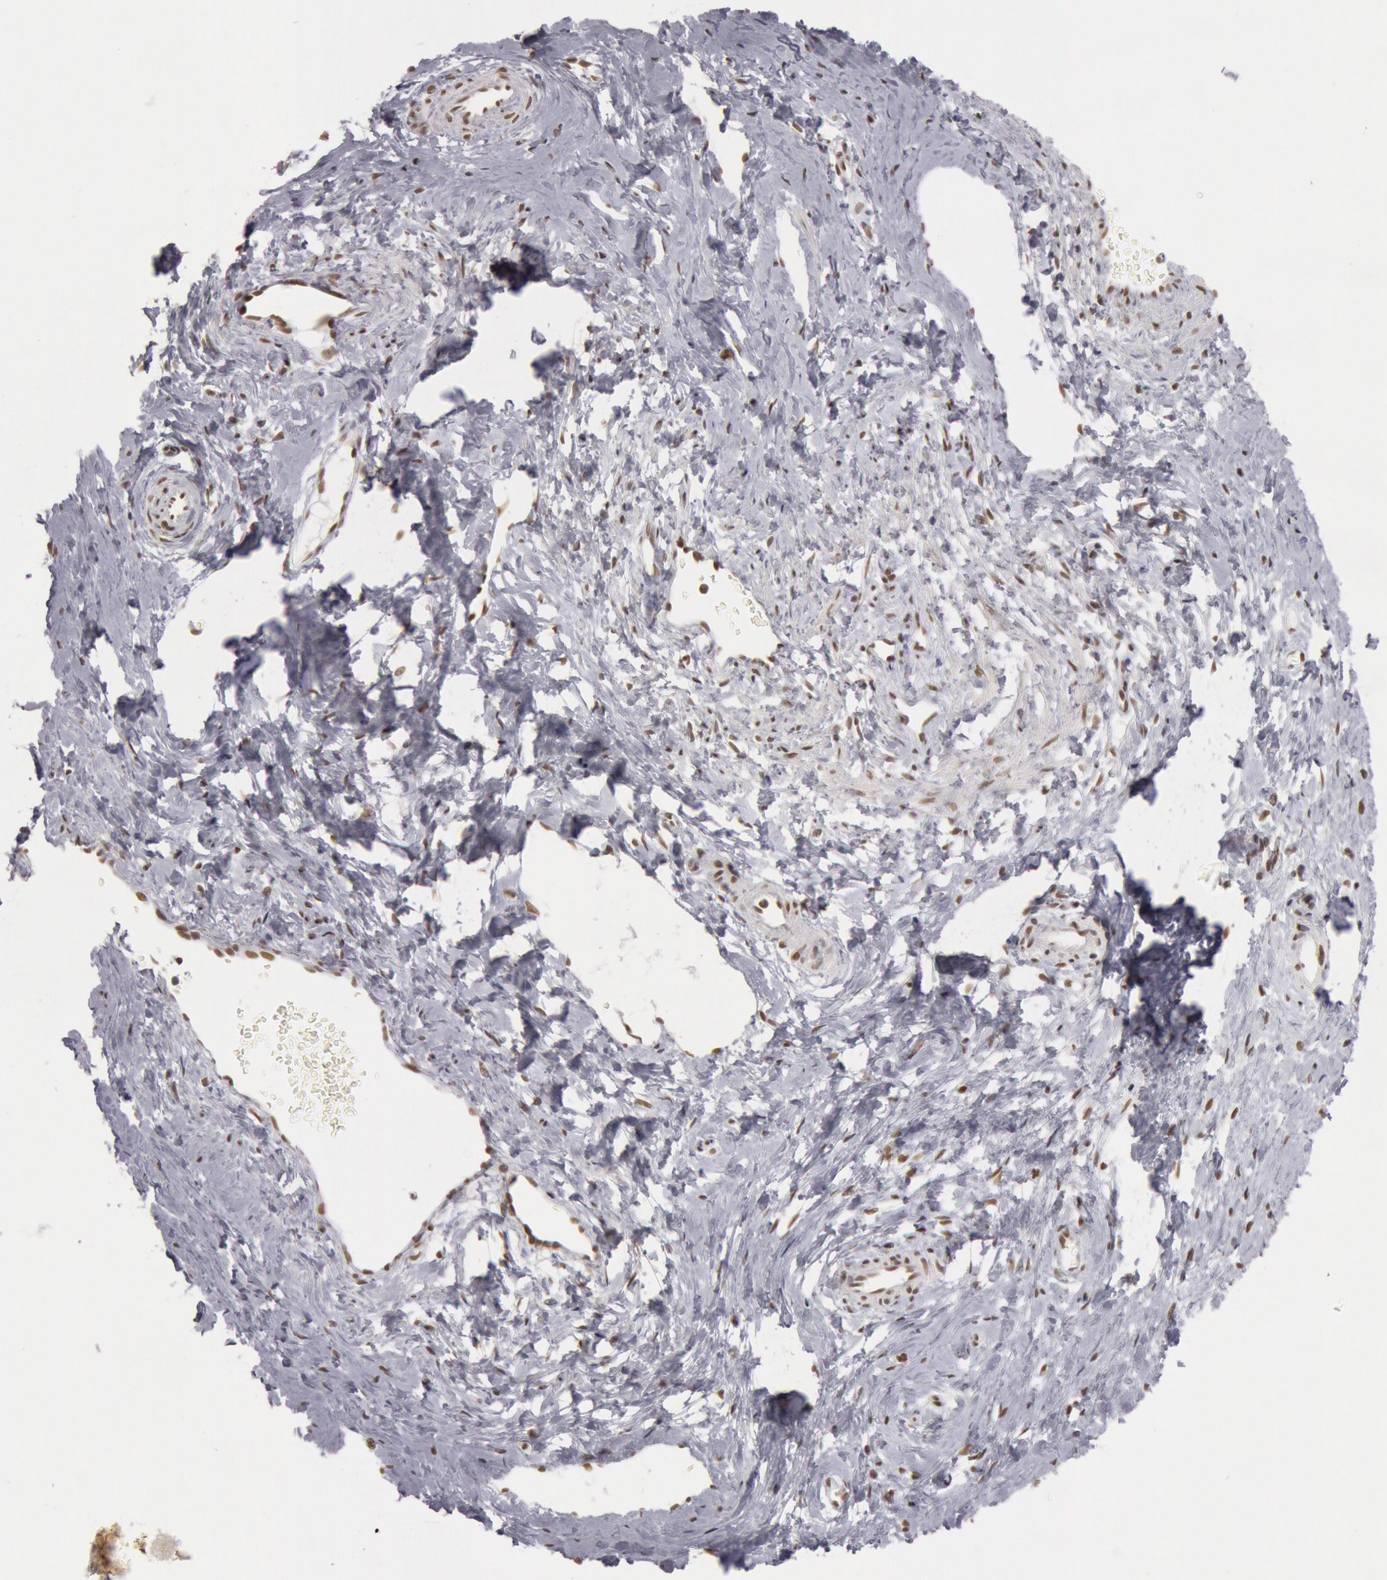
{"staining": {"intensity": "moderate", "quantity": ">75%", "location": "nuclear"}, "tissue": "cervix", "cell_type": "Glandular cells", "image_type": "normal", "snomed": [{"axis": "morphology", "description": "Normal tissue, NOS"}, {"axis": "topography", "description": "Cervix"}], "caption": "A micrograph of human cervix stained for a protein shows moderate nuclear brown staining in glandular cells.", "gene": "ESS2", "patient": {"sex": "female", "age": 40}}